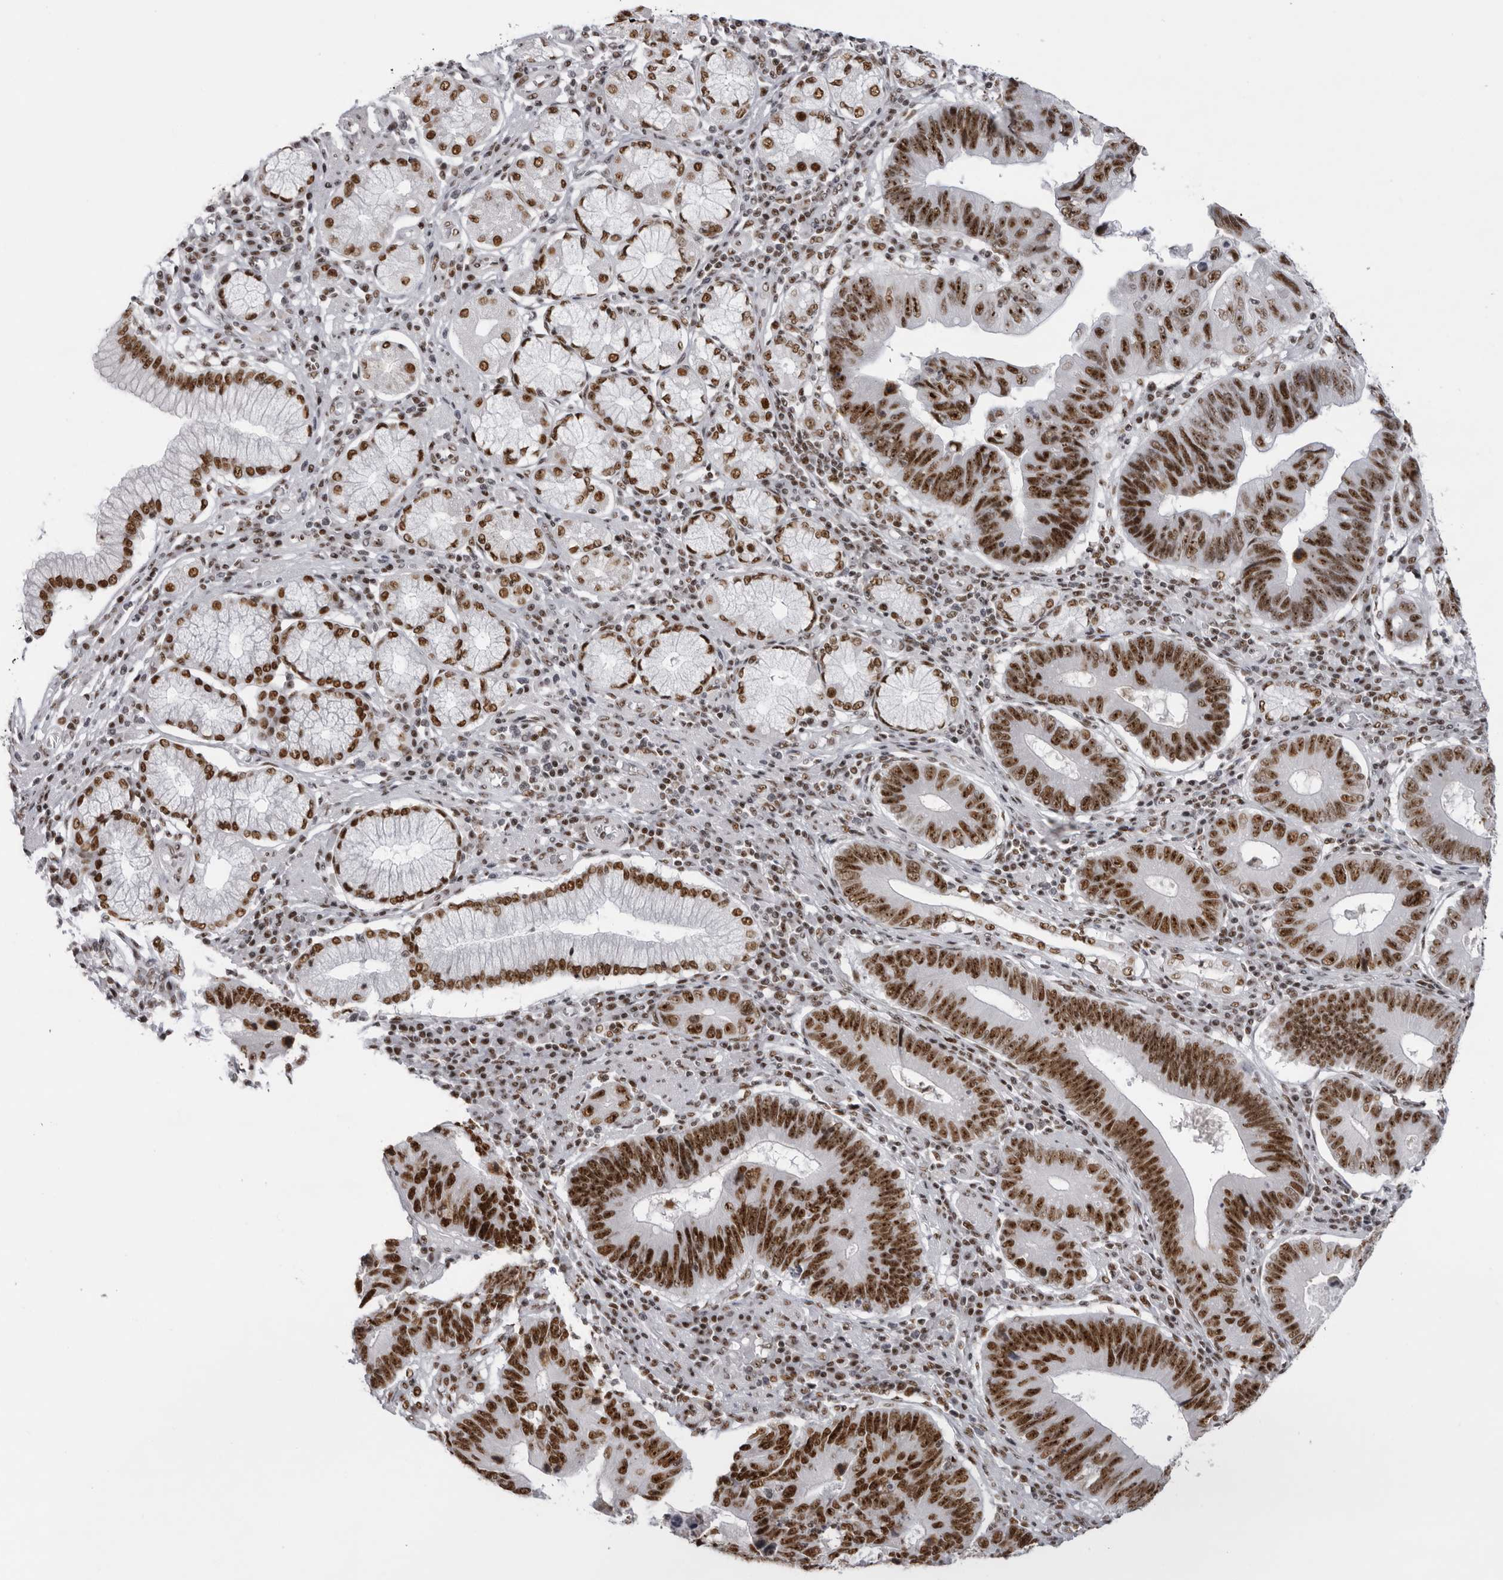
{"staining": {"intensity": "strong", "quantity": ">75%", "location": "nuclear"}, "tissue": "stomach cancer", "cell_type": "Tumor cells", "image_type": "cancer", "snomed": [{"axis": "morphology", "description": "Adenocarcinoma, NOS"}, {"axis": "topography", "description": "Stomach"}], "caption": "Immunohistochemical staining of human stomach cancer (adenocarcinoma) displays high levels of strong nuclear expression in approximately >75% of tumor cells.", "gene": "DHX9", "patient": {"sex": "male", "age": 59}}